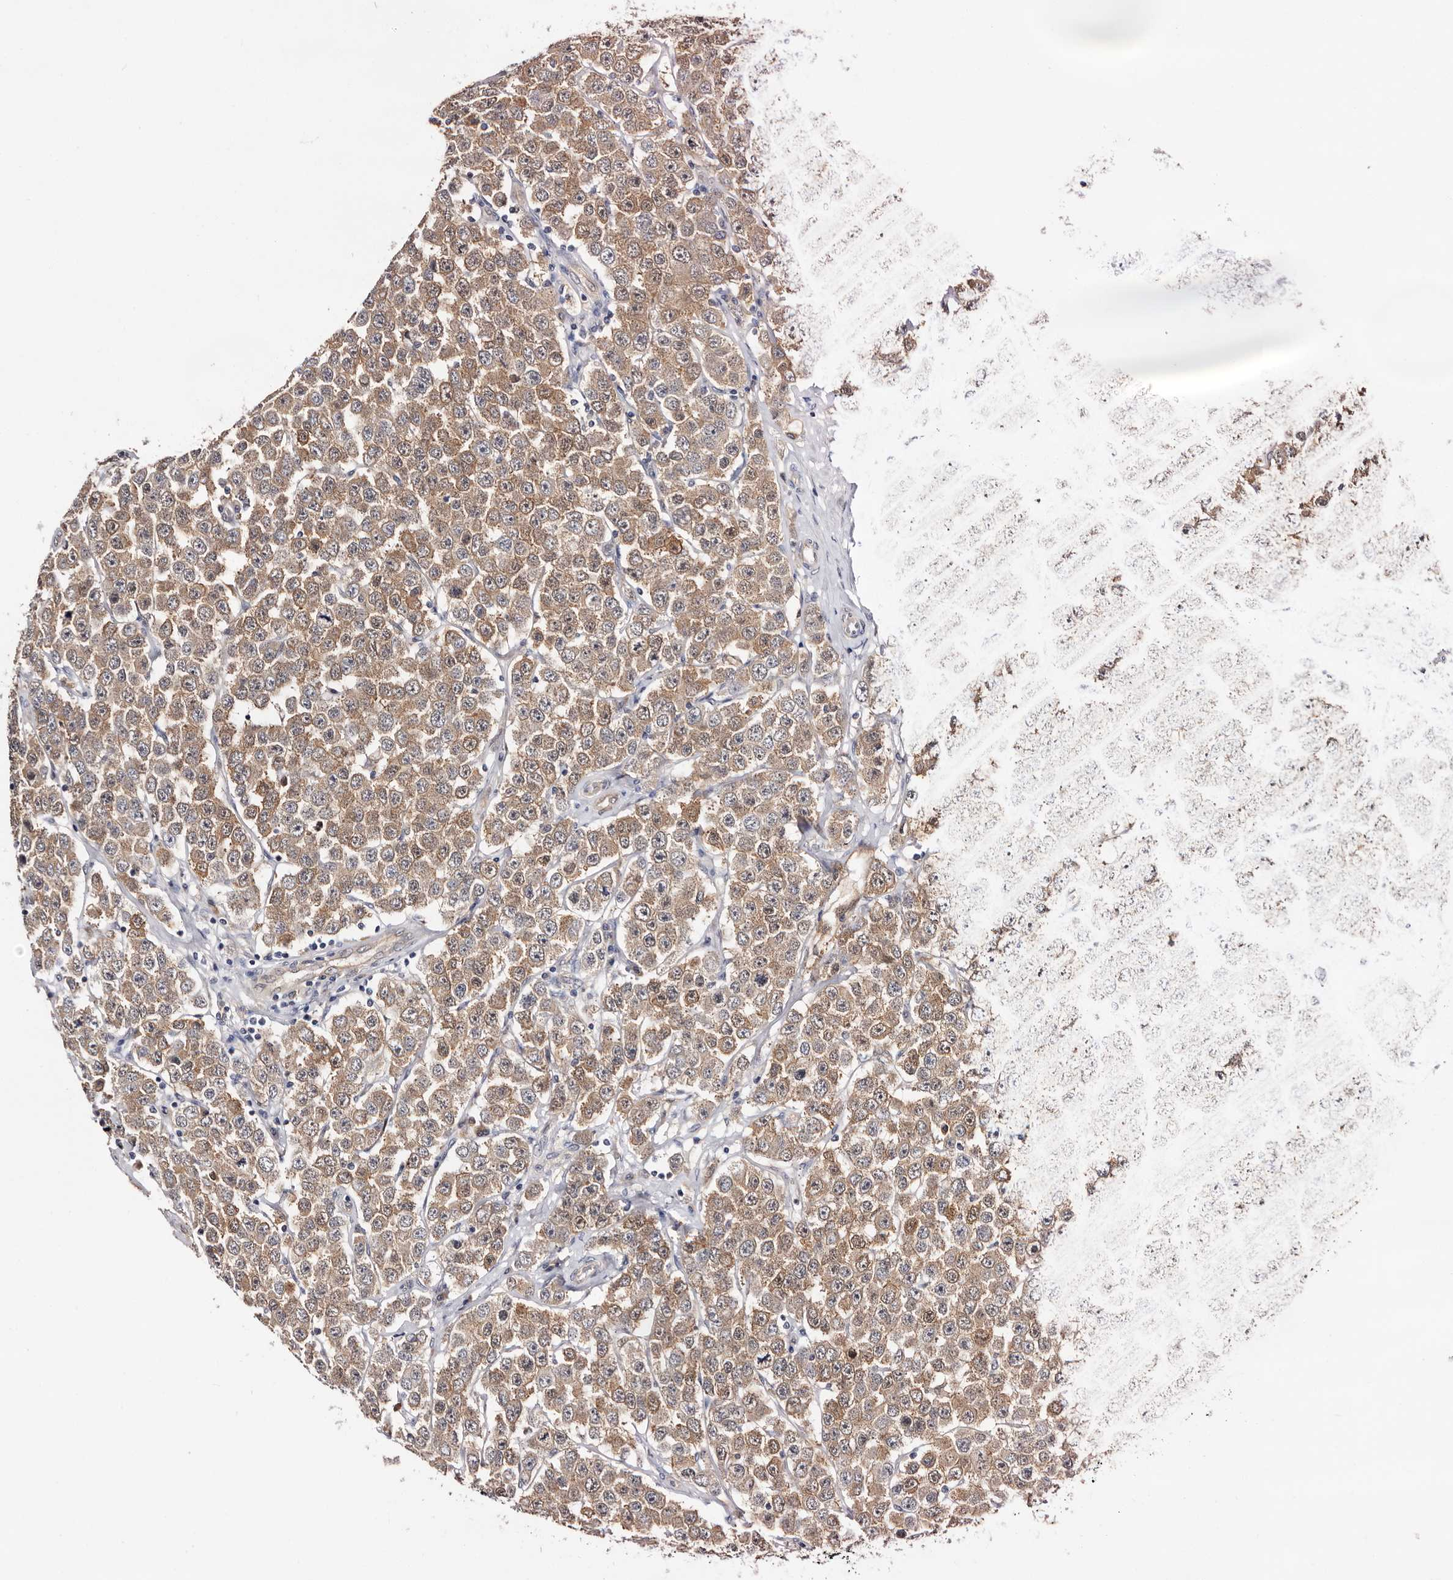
{"staining": {"intensity": "moderate", "quantity": ">75%", "location": "cytoplasmic/membranous"}, "tissue": "testis cancer", "cell_type": "Tumor cells", "image_type": "cancer", "snomed": [{"axis": "morphology", "description": "Seminoma, NOS"}, {"axis": "topography", "description": "Testis"}], "caption": "Protein staining by immunohistochemistry (IHC) exhibits moderate cytoplasmic/membranous staining in approximately >75% of tumor cells in testis cancer (seminoma).", "gene": "TP53I3", "patient": {"sex": "male", "age": 28}}